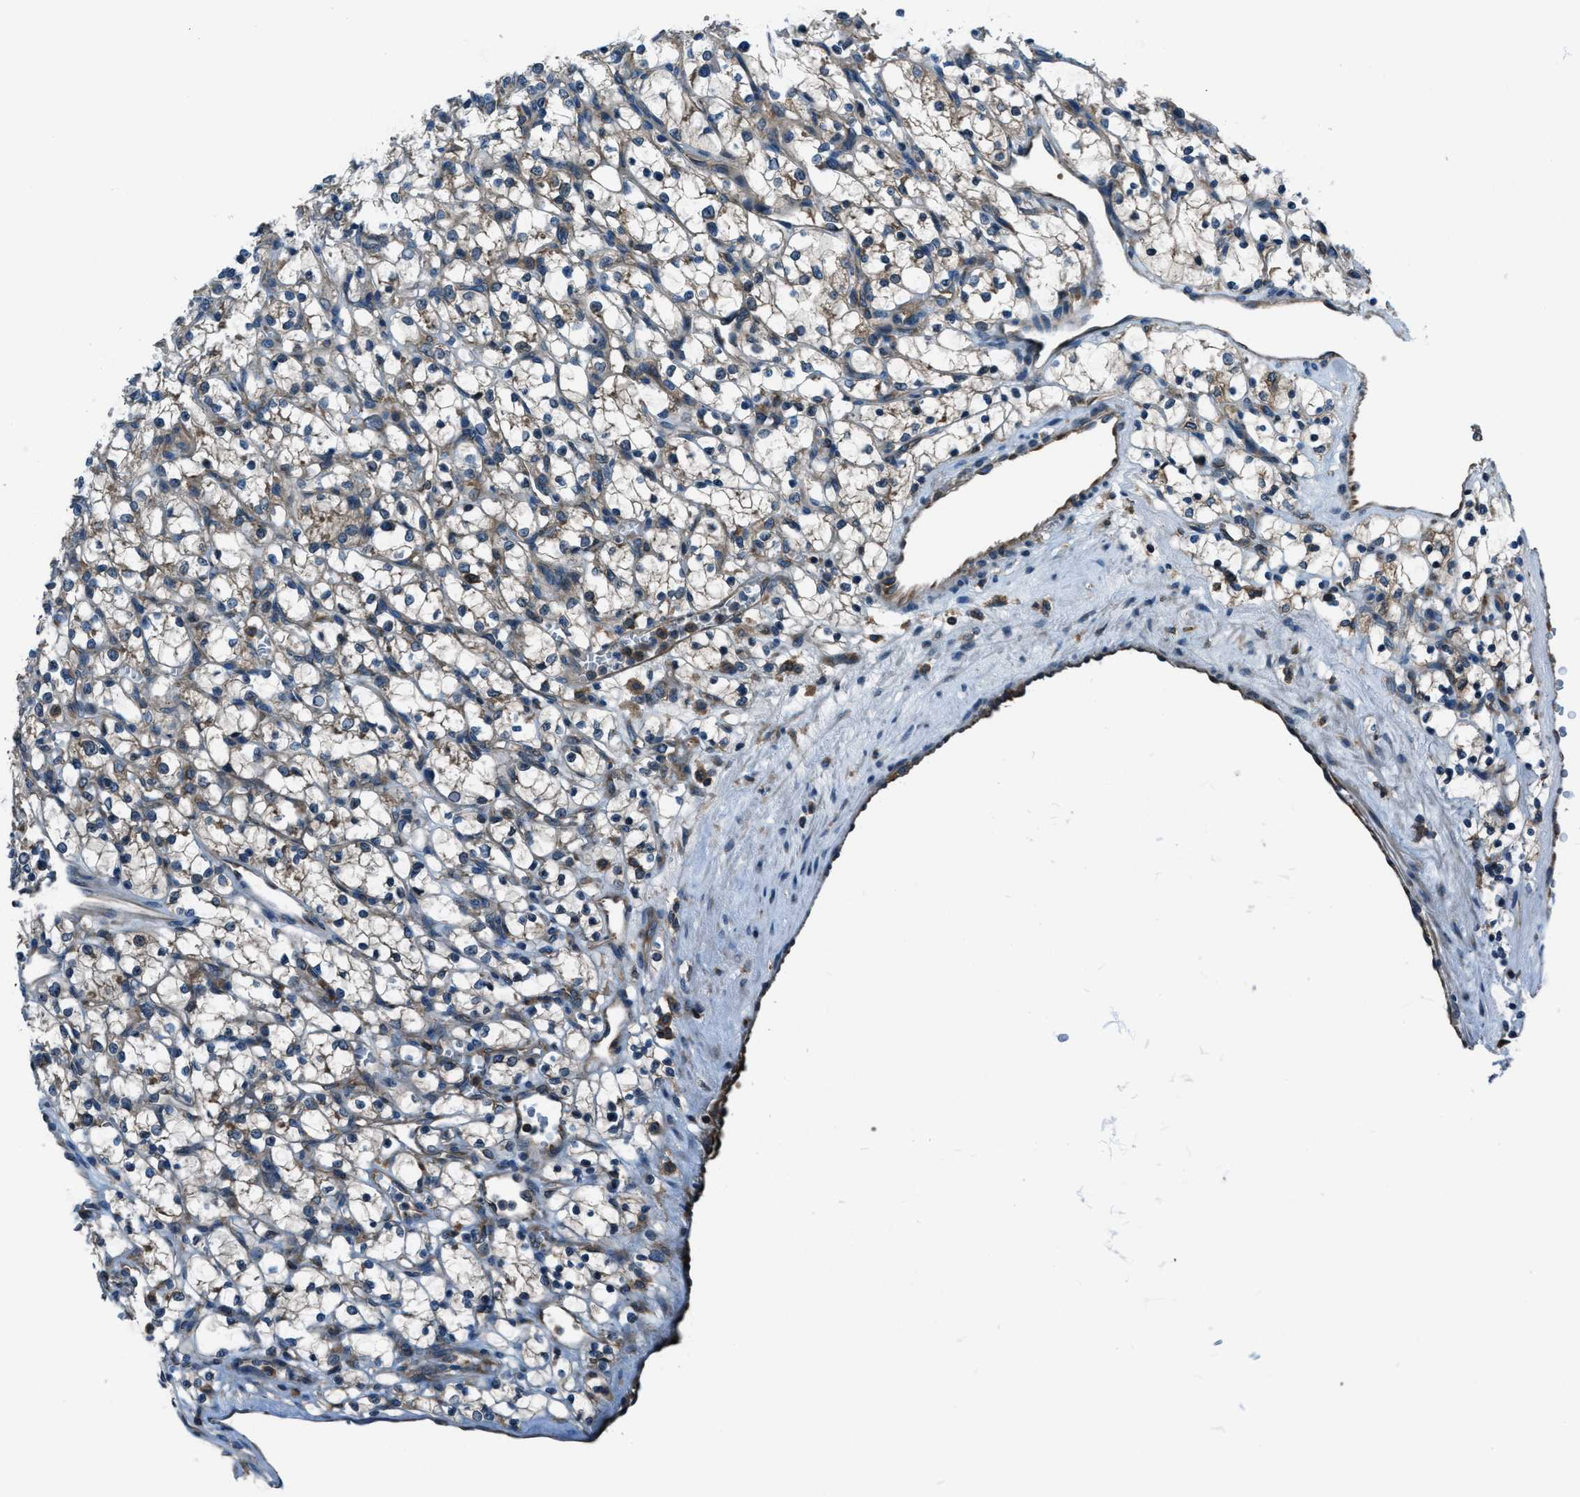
{"staining": {"intensity": "negative", "quantity": "none", "location": "none"}, "tissue": "renal cancer", "cell_type": "Tumor cells", "image_type": "cancer", "snomed": [{"axis": "morphology", "description": "Adenocarcinoma, NOS"}, {"axis": "topography", "description": "Kidney"}], "caption": "DAB immunohistochemical staining of renal cancer (adenocarcinoma) shows no significant staining in tumor cells.", "gene": "ARFGAP2", "patient": {"sex": "female", "age": 69}}